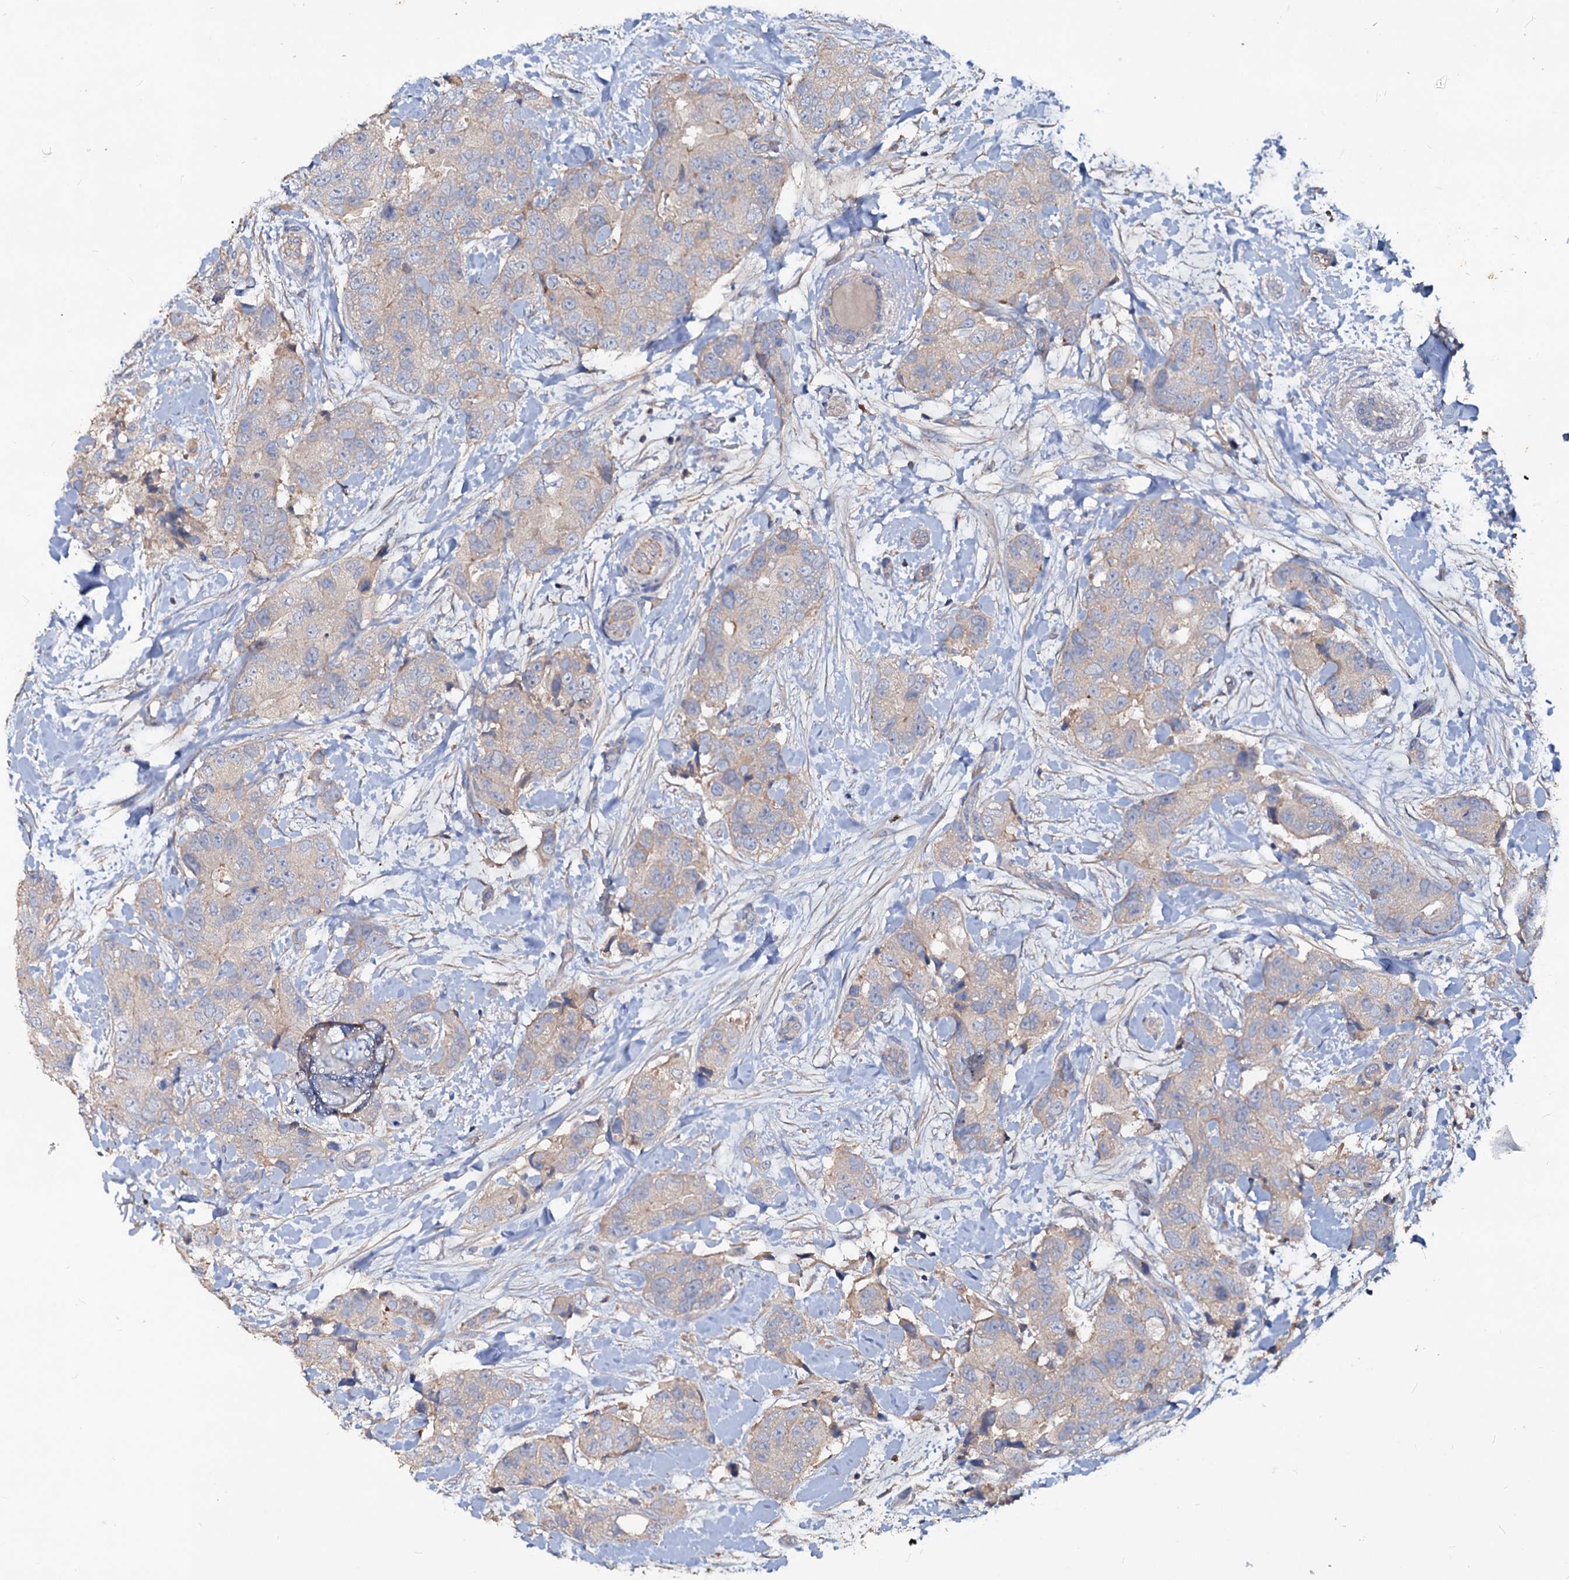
{"staining": {"intensity": "weak", "quantity": "<25%", "location": "cytoplasmic/membranous"}, "tissue": "breast cancer", "cell_type": "Tumor cells", "image_type": "cancer", "snomed": [{"axis": "morphology", "description": "Duct carcinoma"}, {"axis": "topography", "description": "Breast"}], "caption": "Micrograph shows no protein staining in tumor cells of breast cancer tissue.", "gene": "ACY3", "patient": {"sex": "female", "age": 62}}